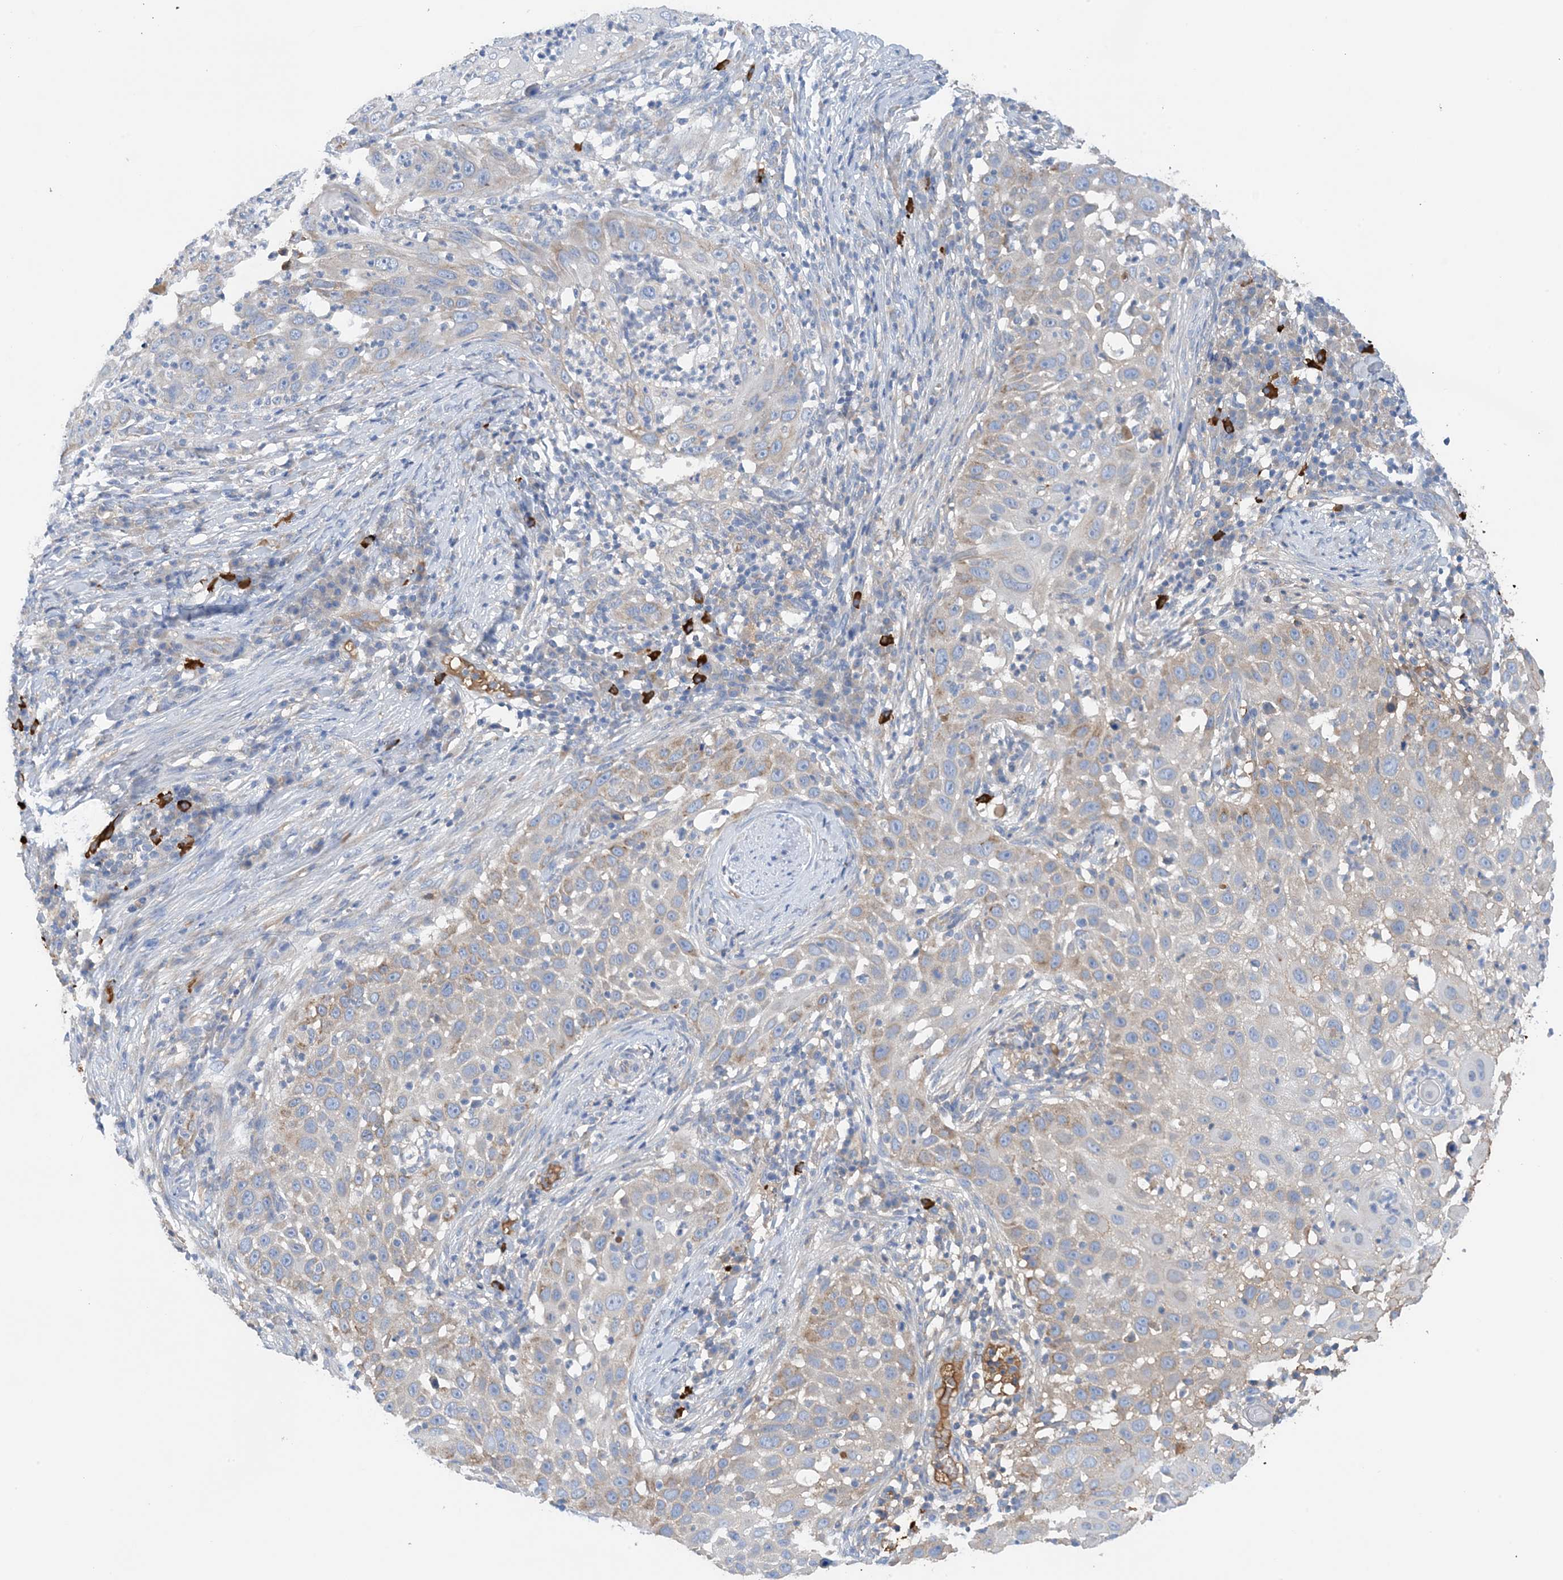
{"staining": {"intensity": "weak", "quantity": "<25%", "location": "cytoplasmic/membranous"}, "tissue": "skin cancer", "cell_type": "Tumor cells", "image_type": "cancer", "snomed": [{"axis": "morphology", "description": "Squamous cell carcinoma, NOS"}, {"axis": "topography", "description": "Skin"}], "caption": "Immunohistochemical staining of squamous cell carcinoma (skin) demonstrates no significant staining in tumor cells. (DAB immunohistochemistry, high magnification).", "gene": "SLC5A11", "patient": {"sex": "female", "age": 44}}